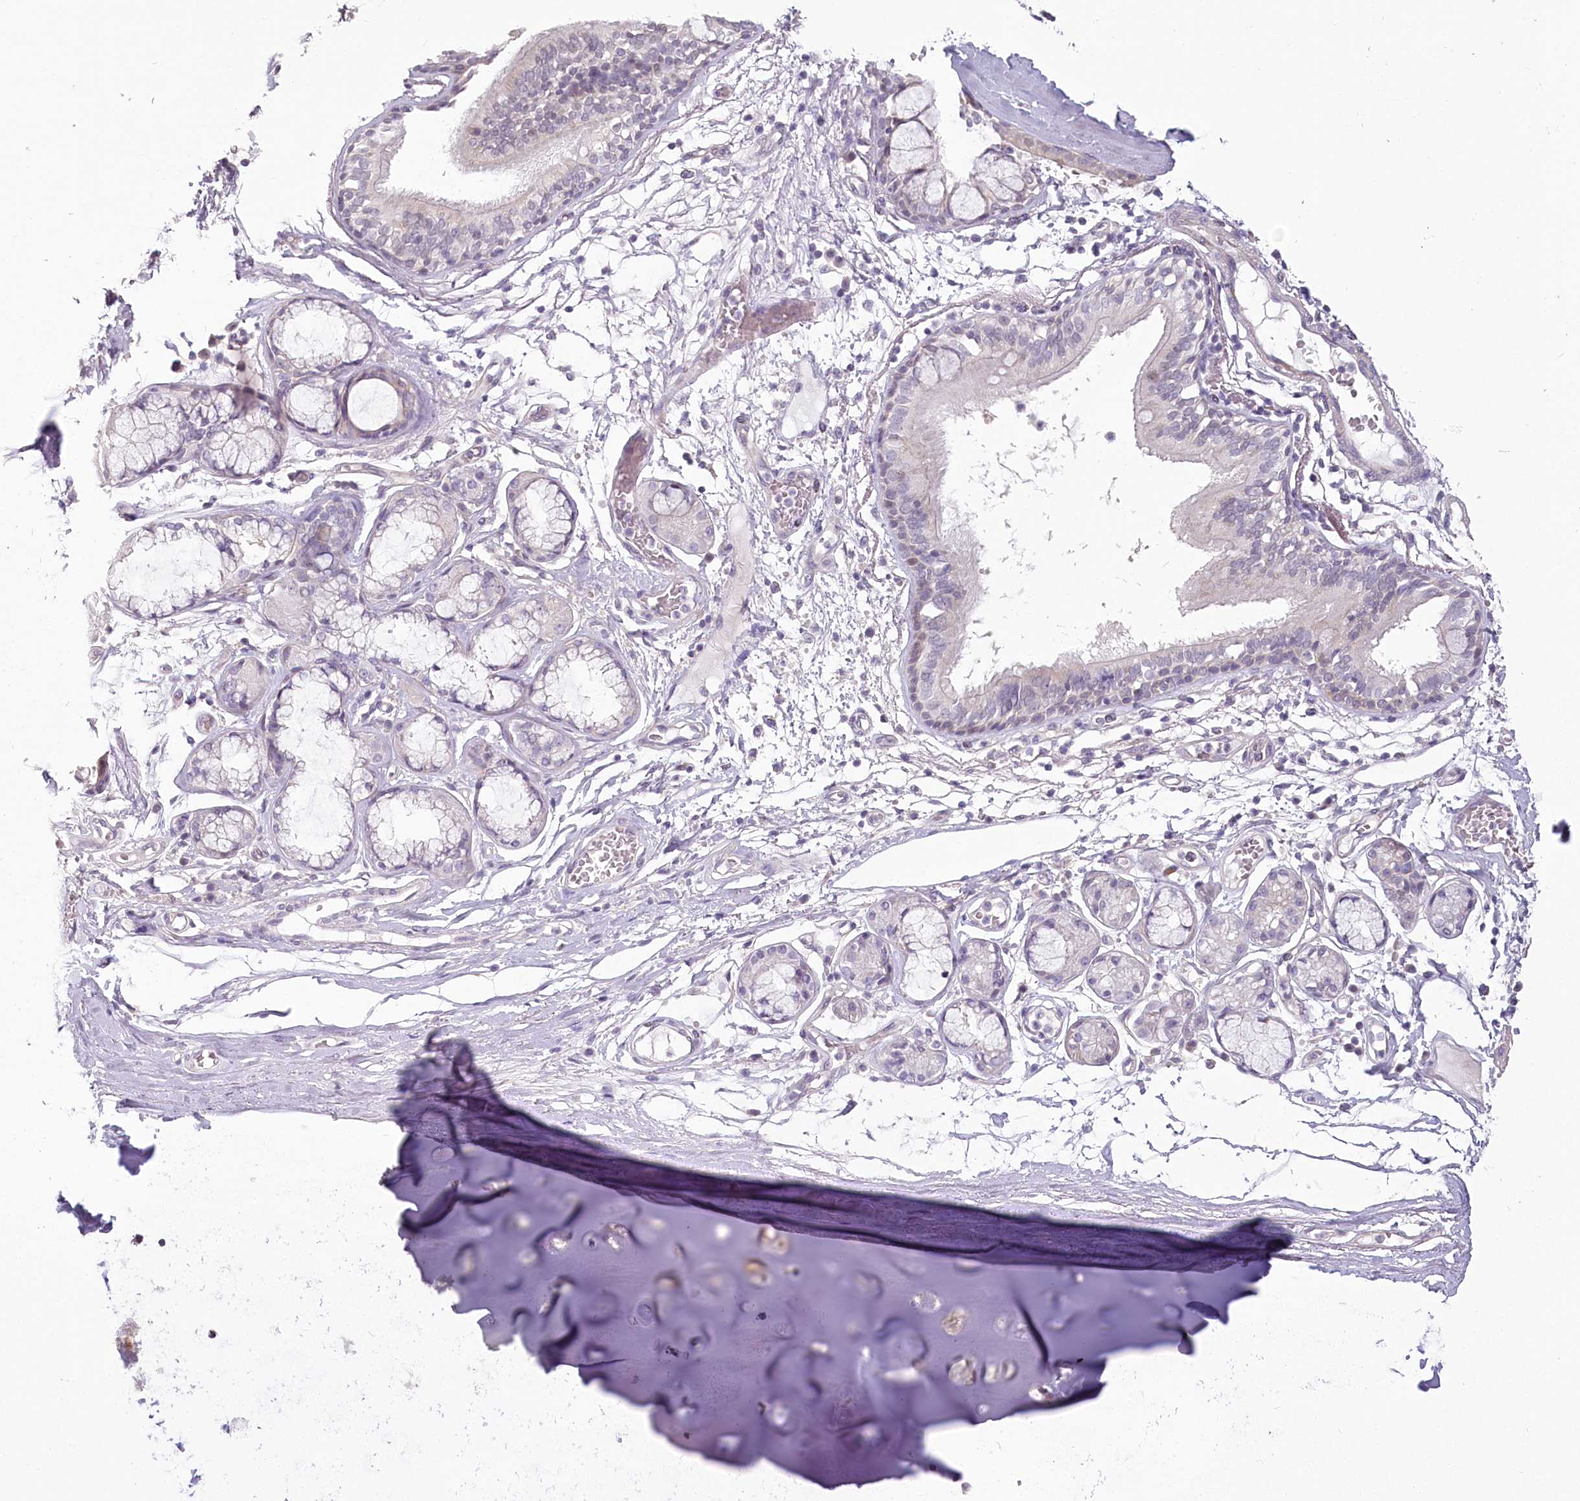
{"staining": {"intensity": "negative", "quantity": "none", "location": "none"}, "tissue": "adipose tissue", "cell_type": "Adipocytes", "image_type": "normal", "snomed": [{"axis": "morphology", "description": "Normal tissue, NOS"}, {"axis": "topography", "description": "Cartilage tissue"}], "caption": "Image shows no protein expression in adipocytes of benign adipose tissue. Nuclei are stained in blue.", "gene": "USP11", "patient": {"sex": "female", "age": 63}}